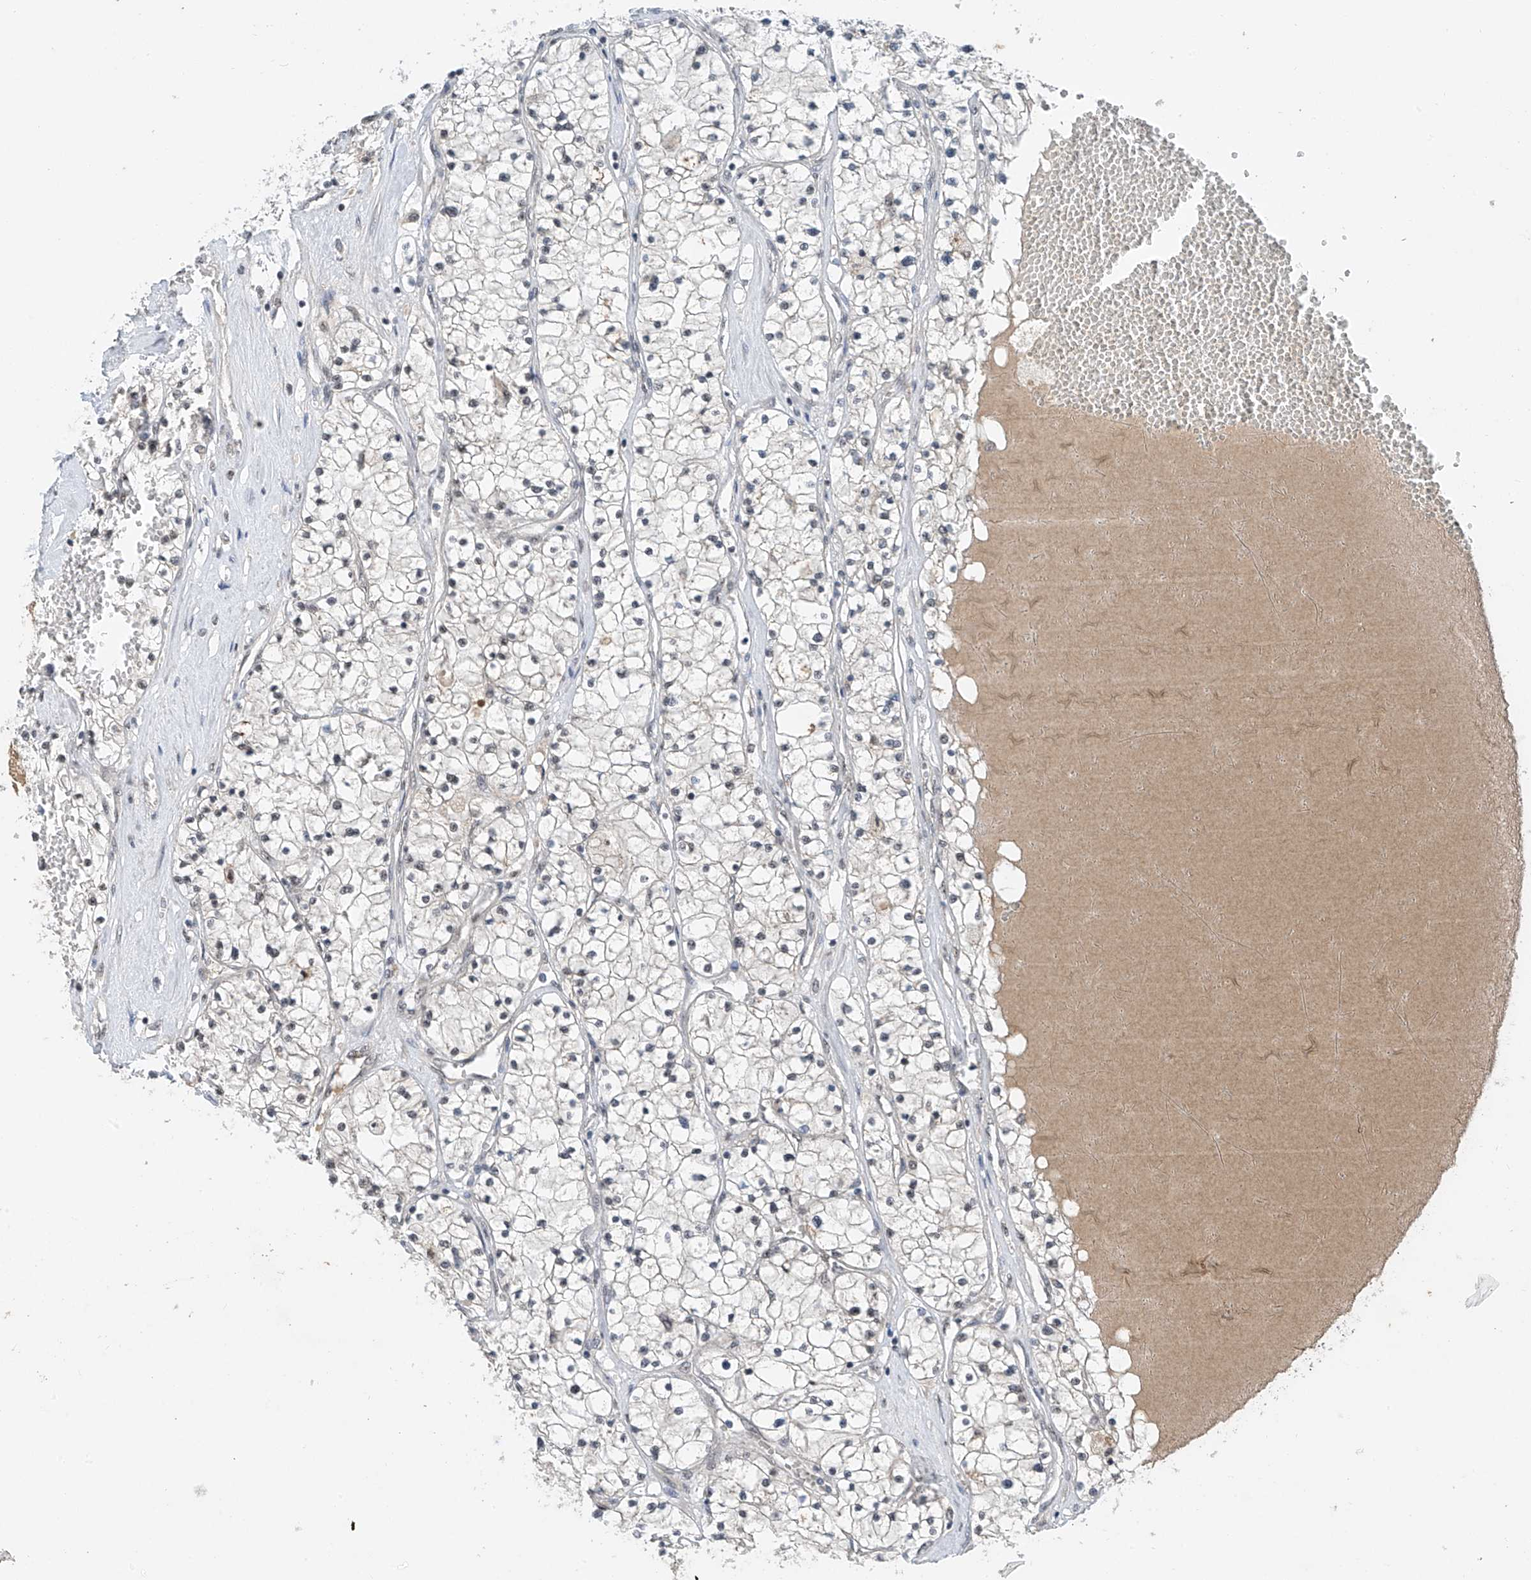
{"staining": {"intensity": "weak", "quantity": "<25%", "location": "nuclear"}, "tissue": "renal cancer", "cell_type": "Tumor cells", "image_type": "cancer", "snomed": [{"axis": "morphology", "description": "Normal tissue, NOS"}, {"axis": "morphology", "description": "Adenocarcinoma, NOS"}, {"axis": "topography", "description": "Kidney"}], "caption": "An immunohistochemistry image of adenocarcinoma (renal) is shown. There is no staining in tumor cells of adenocarcinoma (renal).", "gene": "RPAIN", "patient": {"sex": "male", "age": 68}}